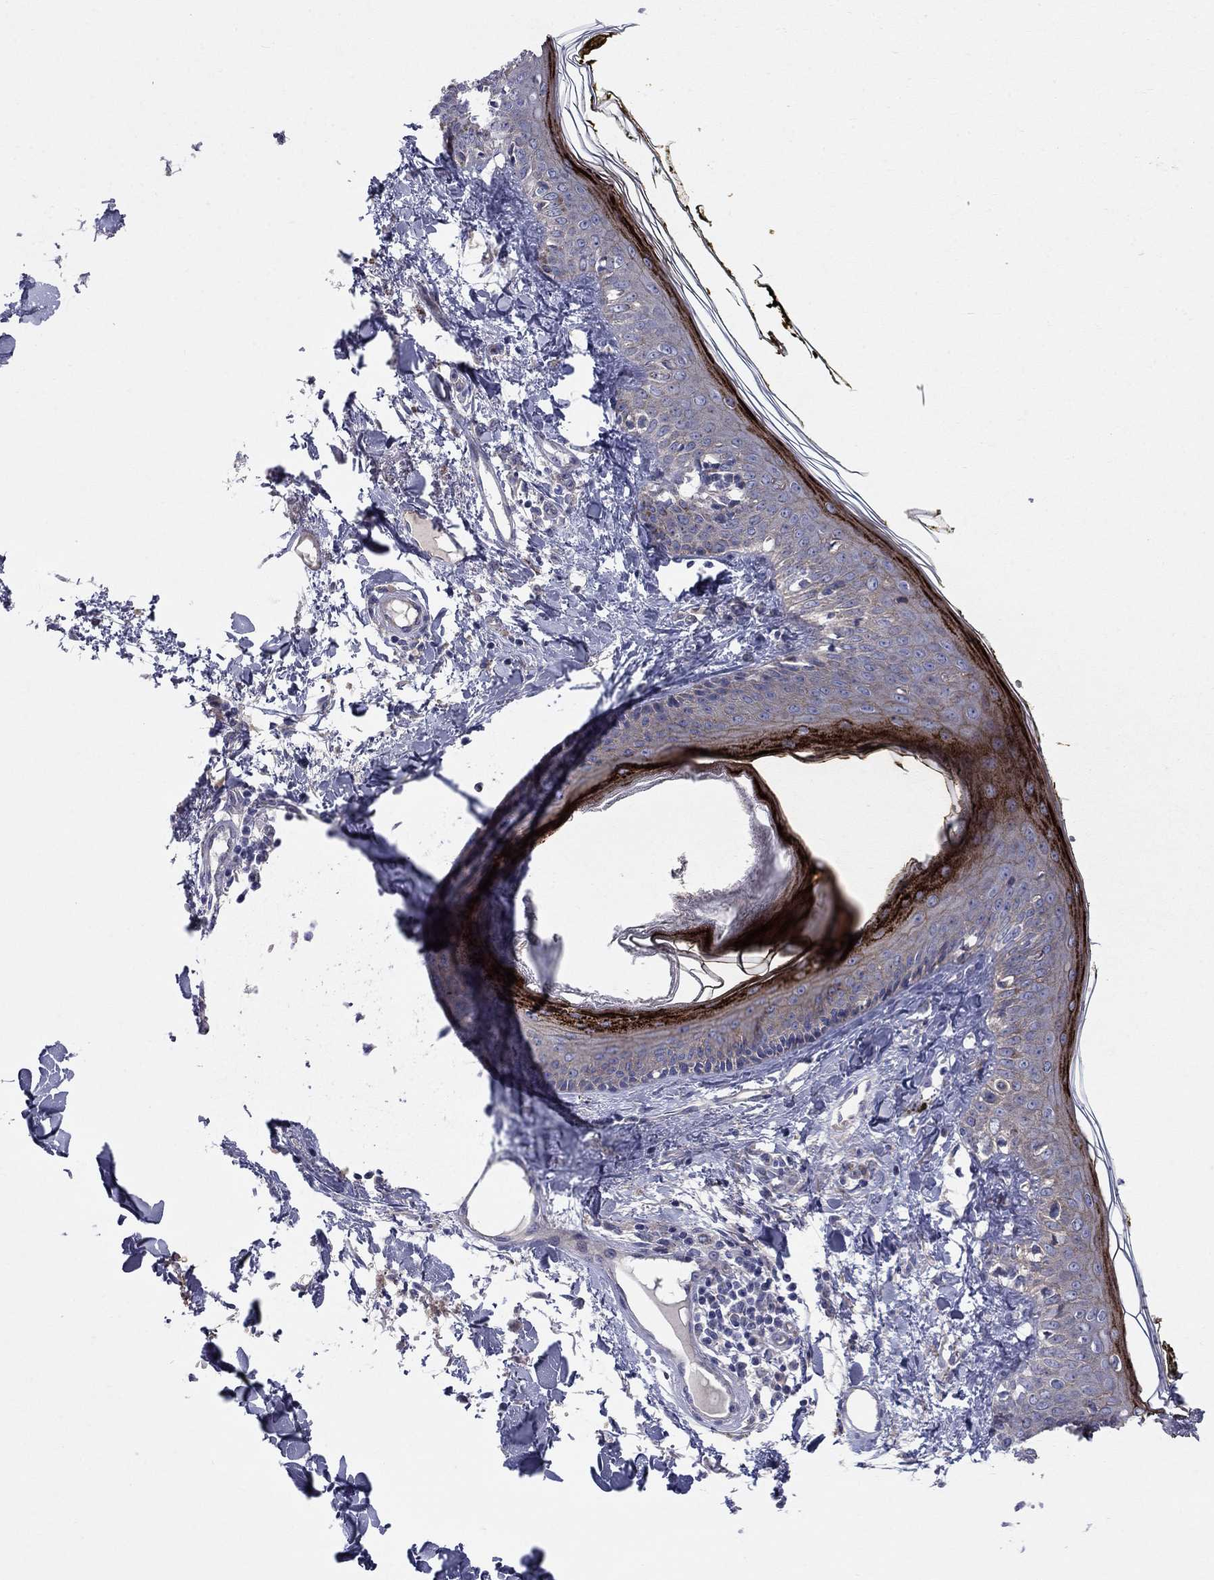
{"staining": {"intensity": "negative", "quantity": "none", "location": "none"}, "tissue": "skin", "cell_type": "Fibroblasts", "image_type": "normal", "snomed": [{"axis": "morphology", "description": "Normal tissue, NOS"}, {"axis": "topography", "description": "Skin"}], "caption": "Immunohistochemistry of benign skin reveals no positivity in fibroblasts.", "gene": "EMP2", "patient": {"sex": "male", "age": 76}}